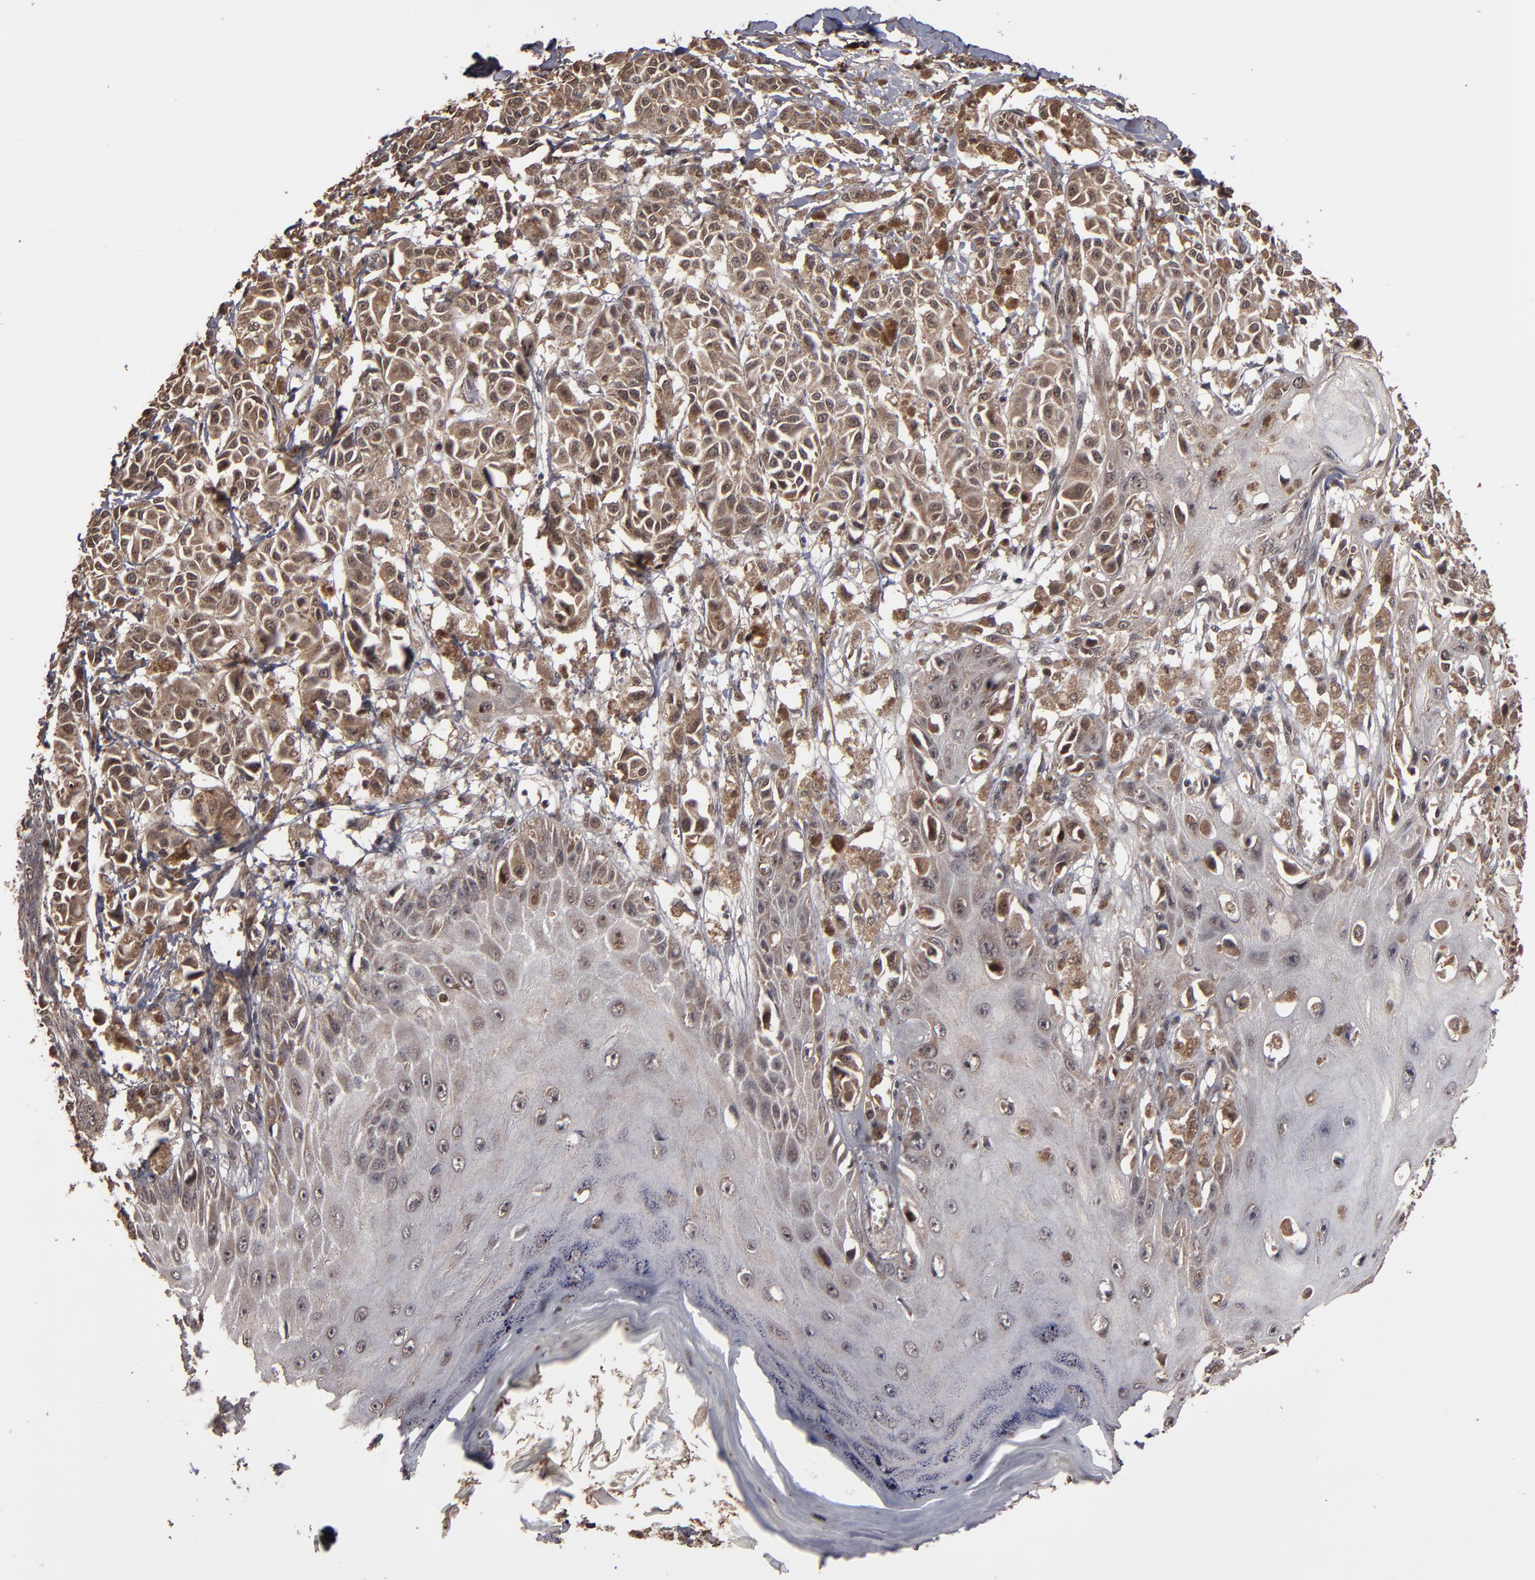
{"staining": {"intensity": "weak", "quantity": ">75%", "location": "cytoplasmic/membranous"}, "tissue": "melanoma", "cell_type": "Tumor cells", "image_type": "cancer", "snomed": [{"axis": "morphology", "description": "Malignant melanoma, NOS"}, {"axis": "topography", "description": "Skin"}], "caption": "There is low levels of weak cytoplasmic/membranous expression in tumor cells of malignant melanoma, as demonstrated by immunohistochemical staining (brown color).", "gene": "NXF2B", "patient": {"sex": "male", "age": 76}}